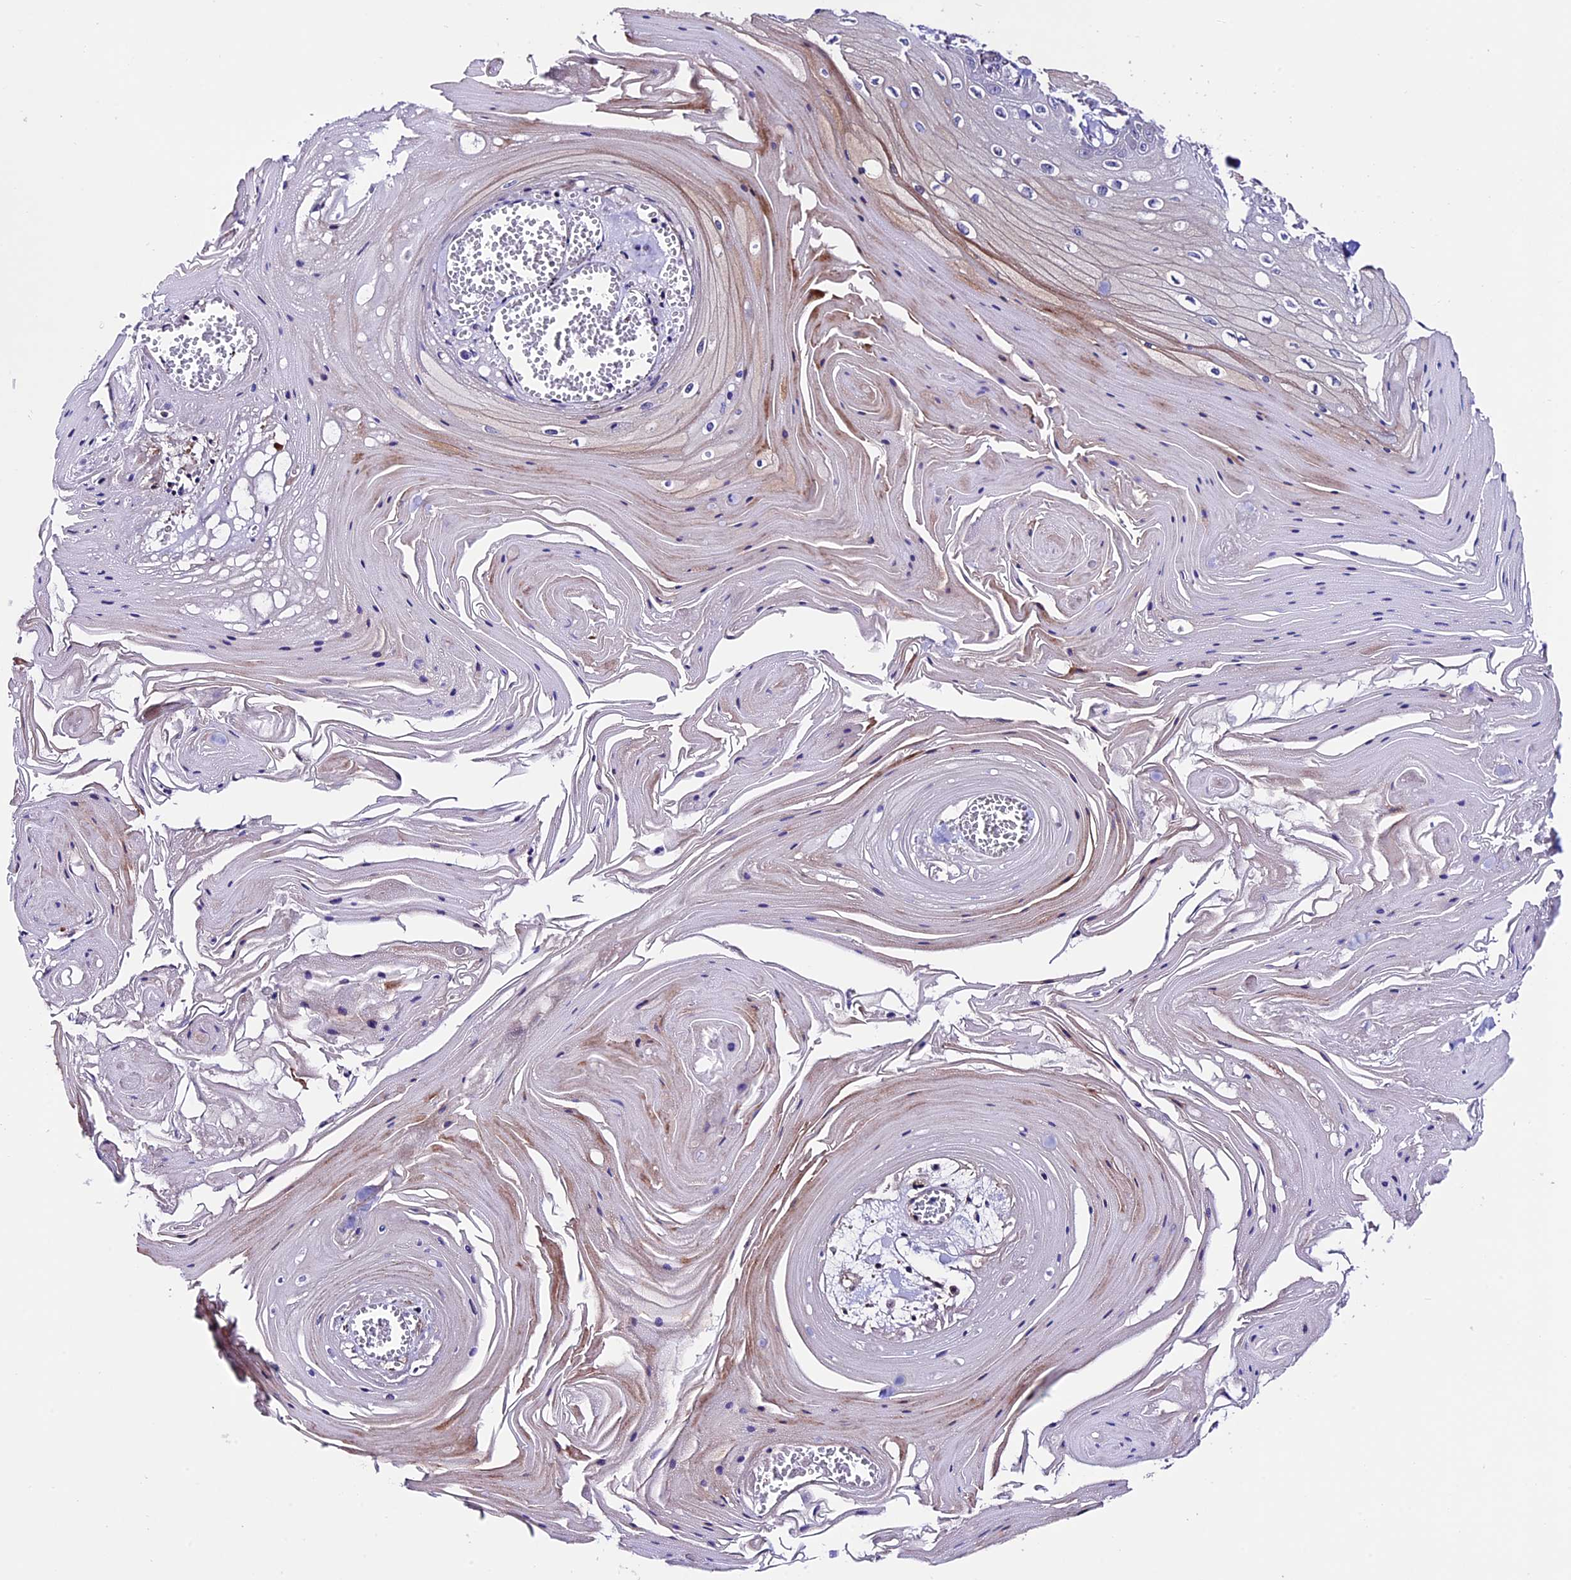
{"staining": {"intensity": "moderate", "quantity": "<25%", "location": "cytoplasmic/membranous"}, "tissue": "skin cancer", "cell_type": "Tumor cells", "image_type": "cancer", "snomed": [{"axis": "morphology", "description": "Squamous cell carcinoma, NOS"}, {"axis": "topography", "description": "Skin"}], "caption": "Protein staining of squamous cell carcinoma (skin) tissue reveals moderate cytoplasmic/membranous expression in approximately <25% of tumor cells. The protein is stained brown, and the nuclei are stained in blue (DAB IHC with brightfield microscopy, high magnification).", "gene": "TMEM171", "patient": {"sex": "male", "age": 74}}